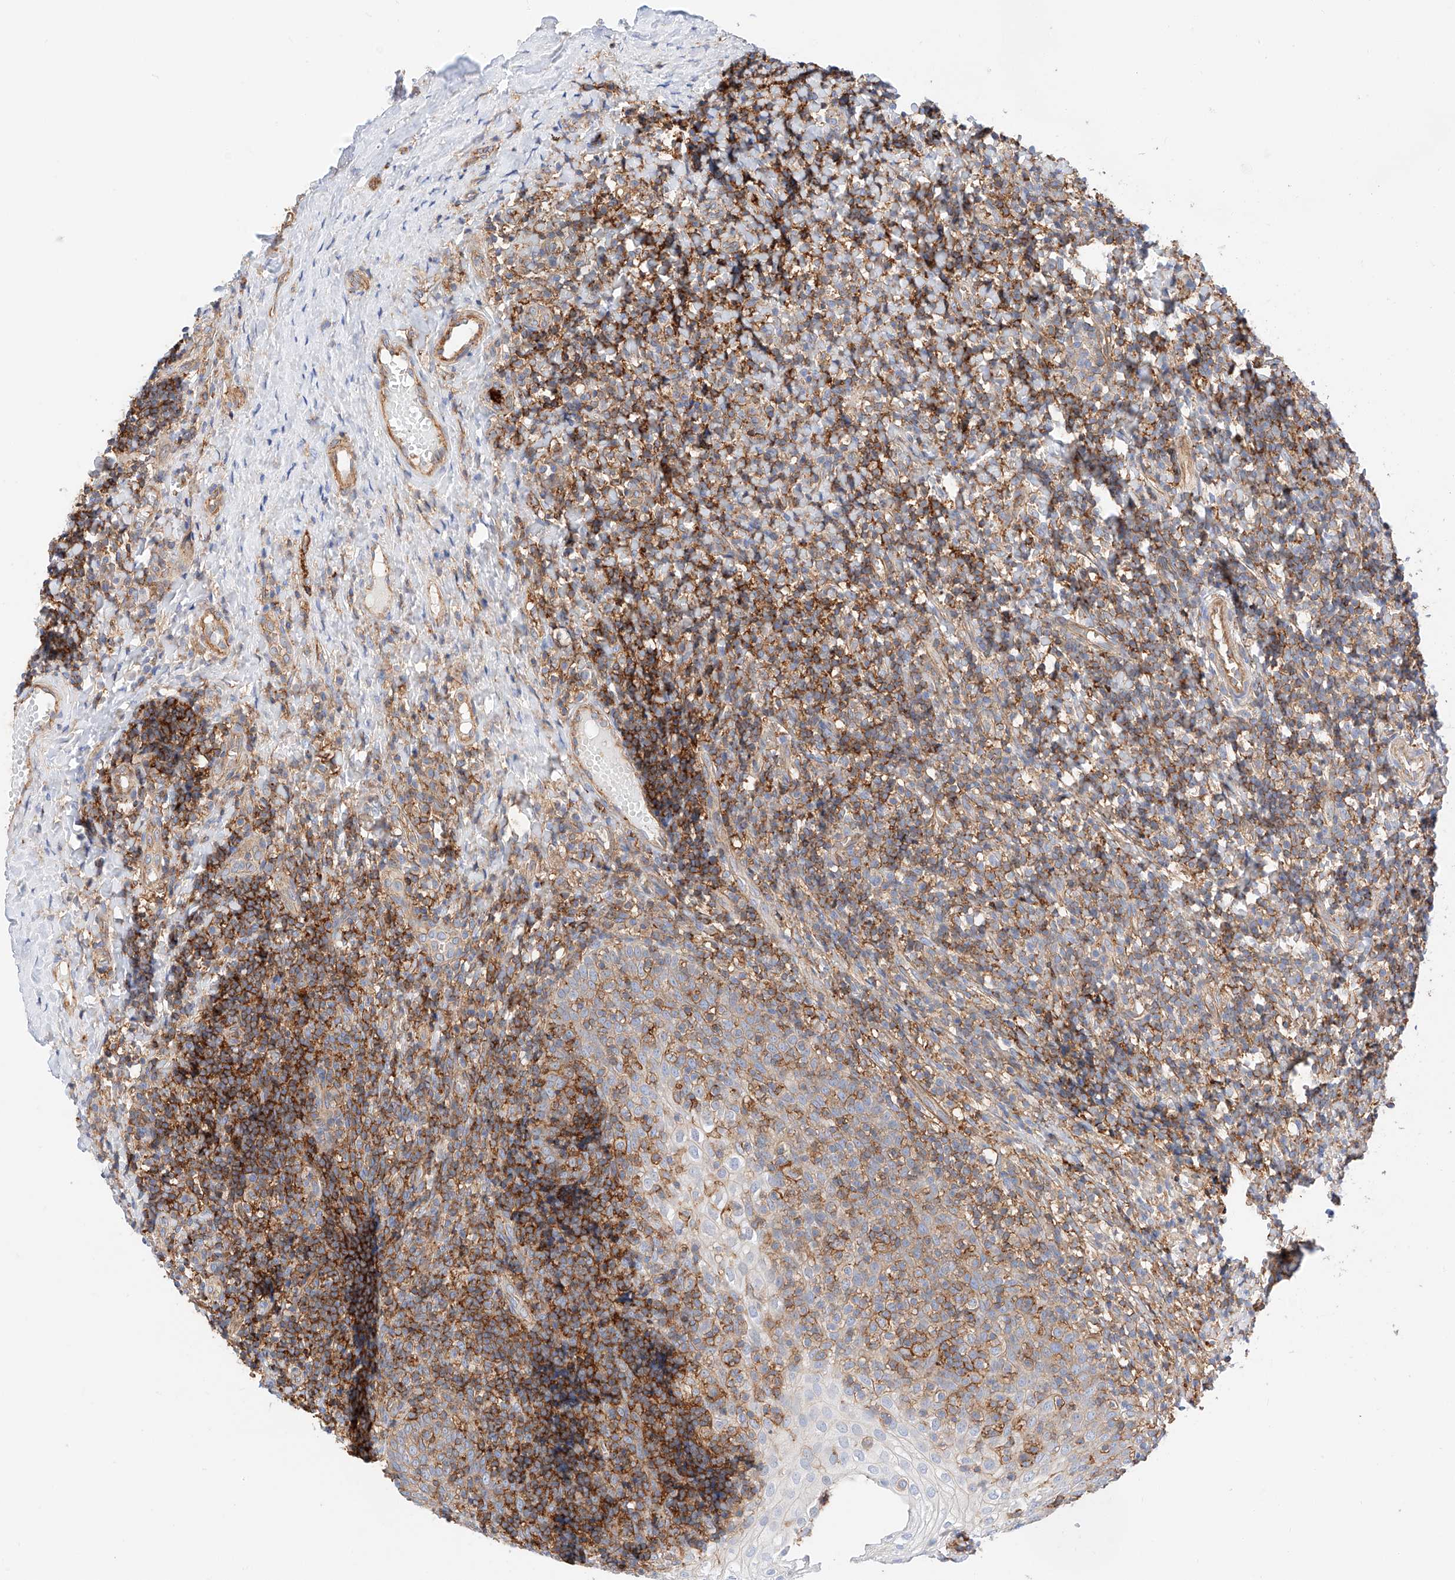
{"staining": {"intensity": "moderate", "quantity": ">75%", "location": "cytoplasmic/membranous"}, "tissue": "tonsil", "cell_type": "Germinal center cells", "image_type": "normal", "snomed": [{"axis": "morphology", "description": "Normal tissue, NOS"}, {"axis": "topography", "description": "Tonsil"}], "caption": "This photomicrograph exhibits immunohistochemistry staining of benign human tonsil, with medium moderate cytoplasmic/membranous staining in about >75% of germinal center cells.", "gene": "ENSG00000259132", "patient": {"sex": "female", "age": 19}}